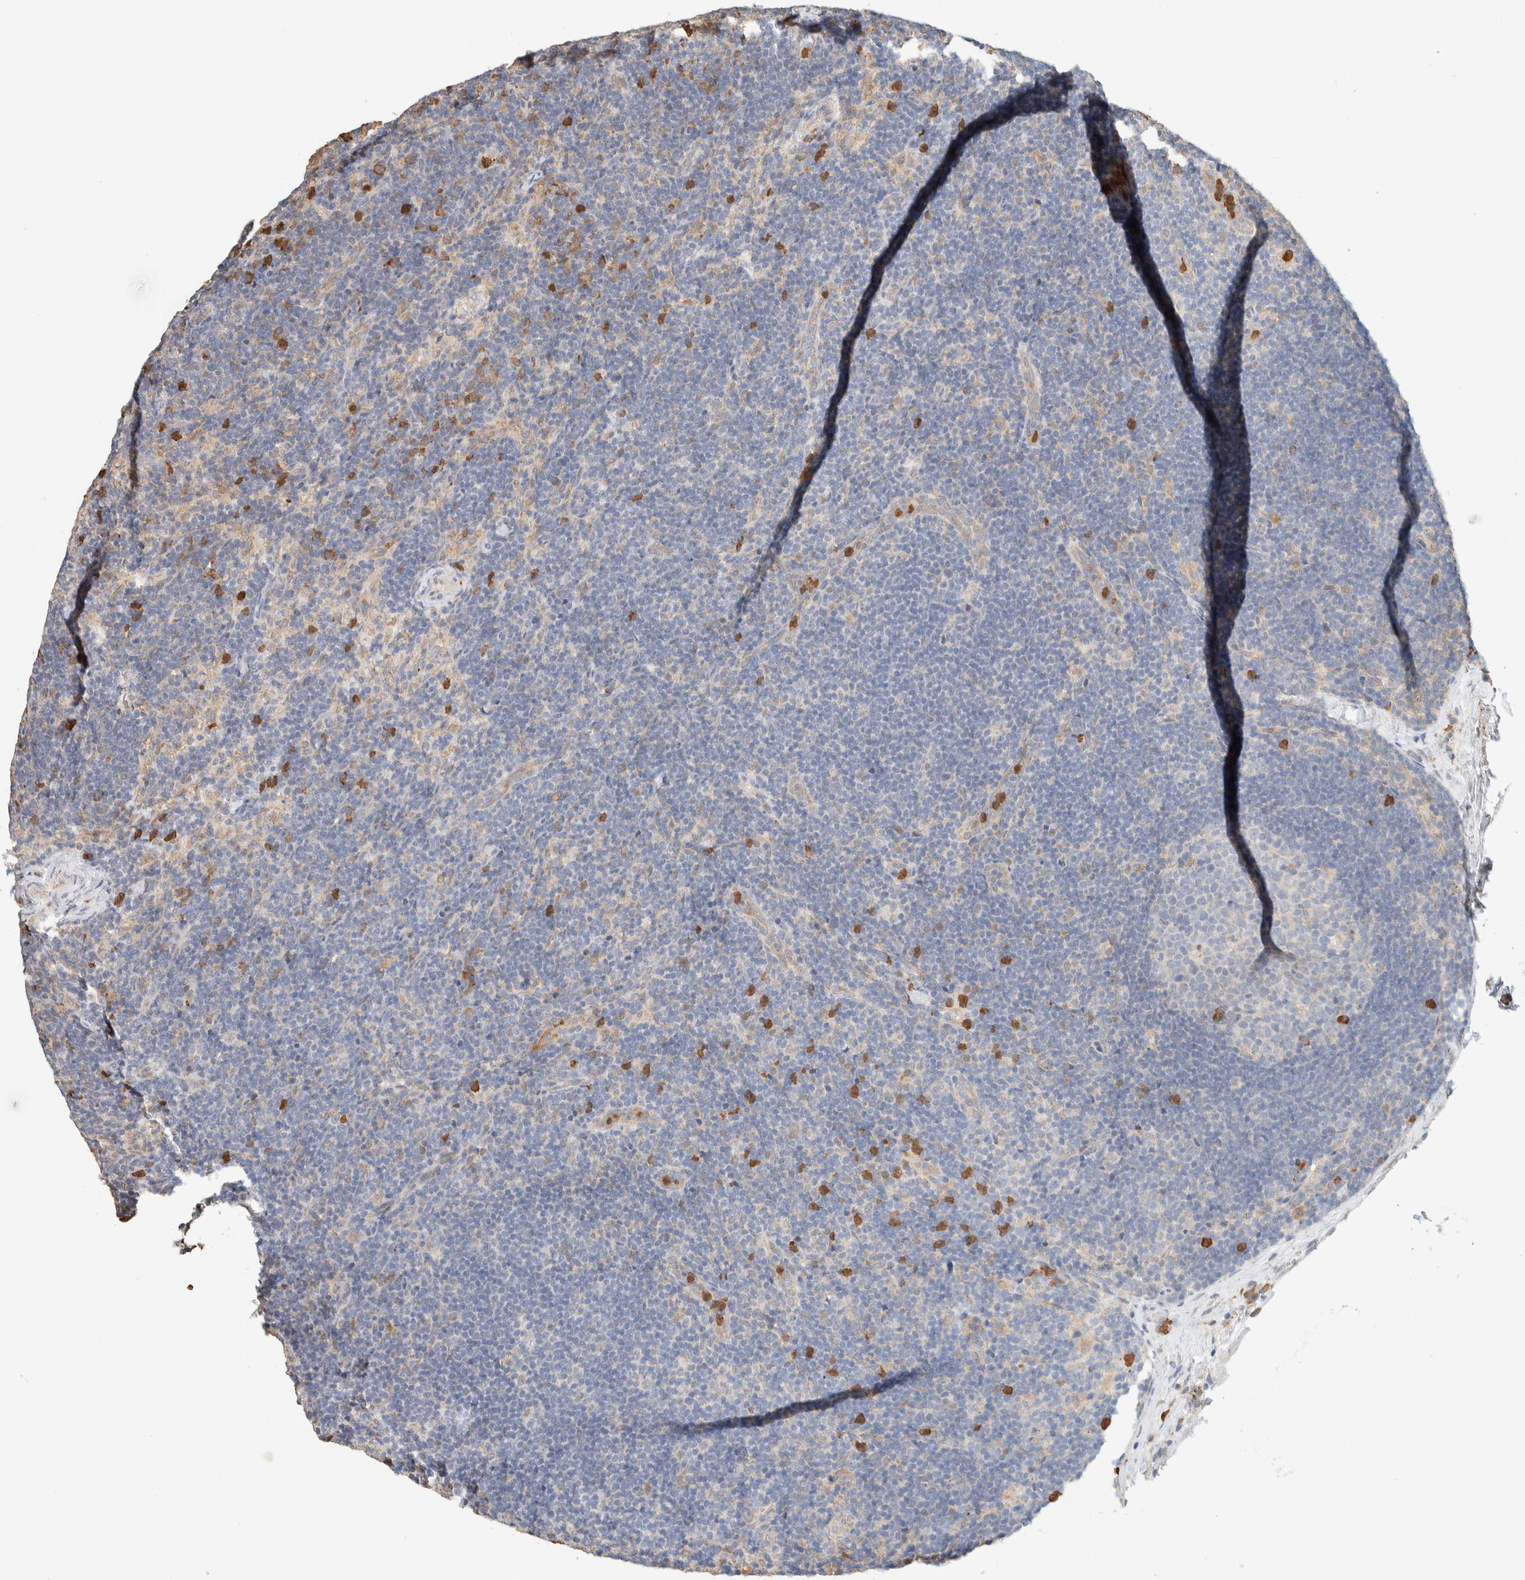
{"staining": {"intensity": "moderate", "quantity": "<25%", "location": "cytoplasmic/membranous"}, "tissue": "lymph node", "cell_type": "Germinal center cells", "image_type": "normal", "snomed": [{"axis": "morphology", "description": "Normal tissue, NOS"}, {"axis": "topography", "description": "Lymph node"}], "caption": "Immunohistochemical staining of benign lymph node exhibits moderate cytoplasmic/membranous protein staining in about <25% of germinal center cells. The staining was performed using DAB (3,3'-diaminobenzidine), with brown indicating positive protein expression. Nuclei are stained blue with hematoxylin.", "gene": "TTC3", "patient": {"sex": "female", "age": 22}}